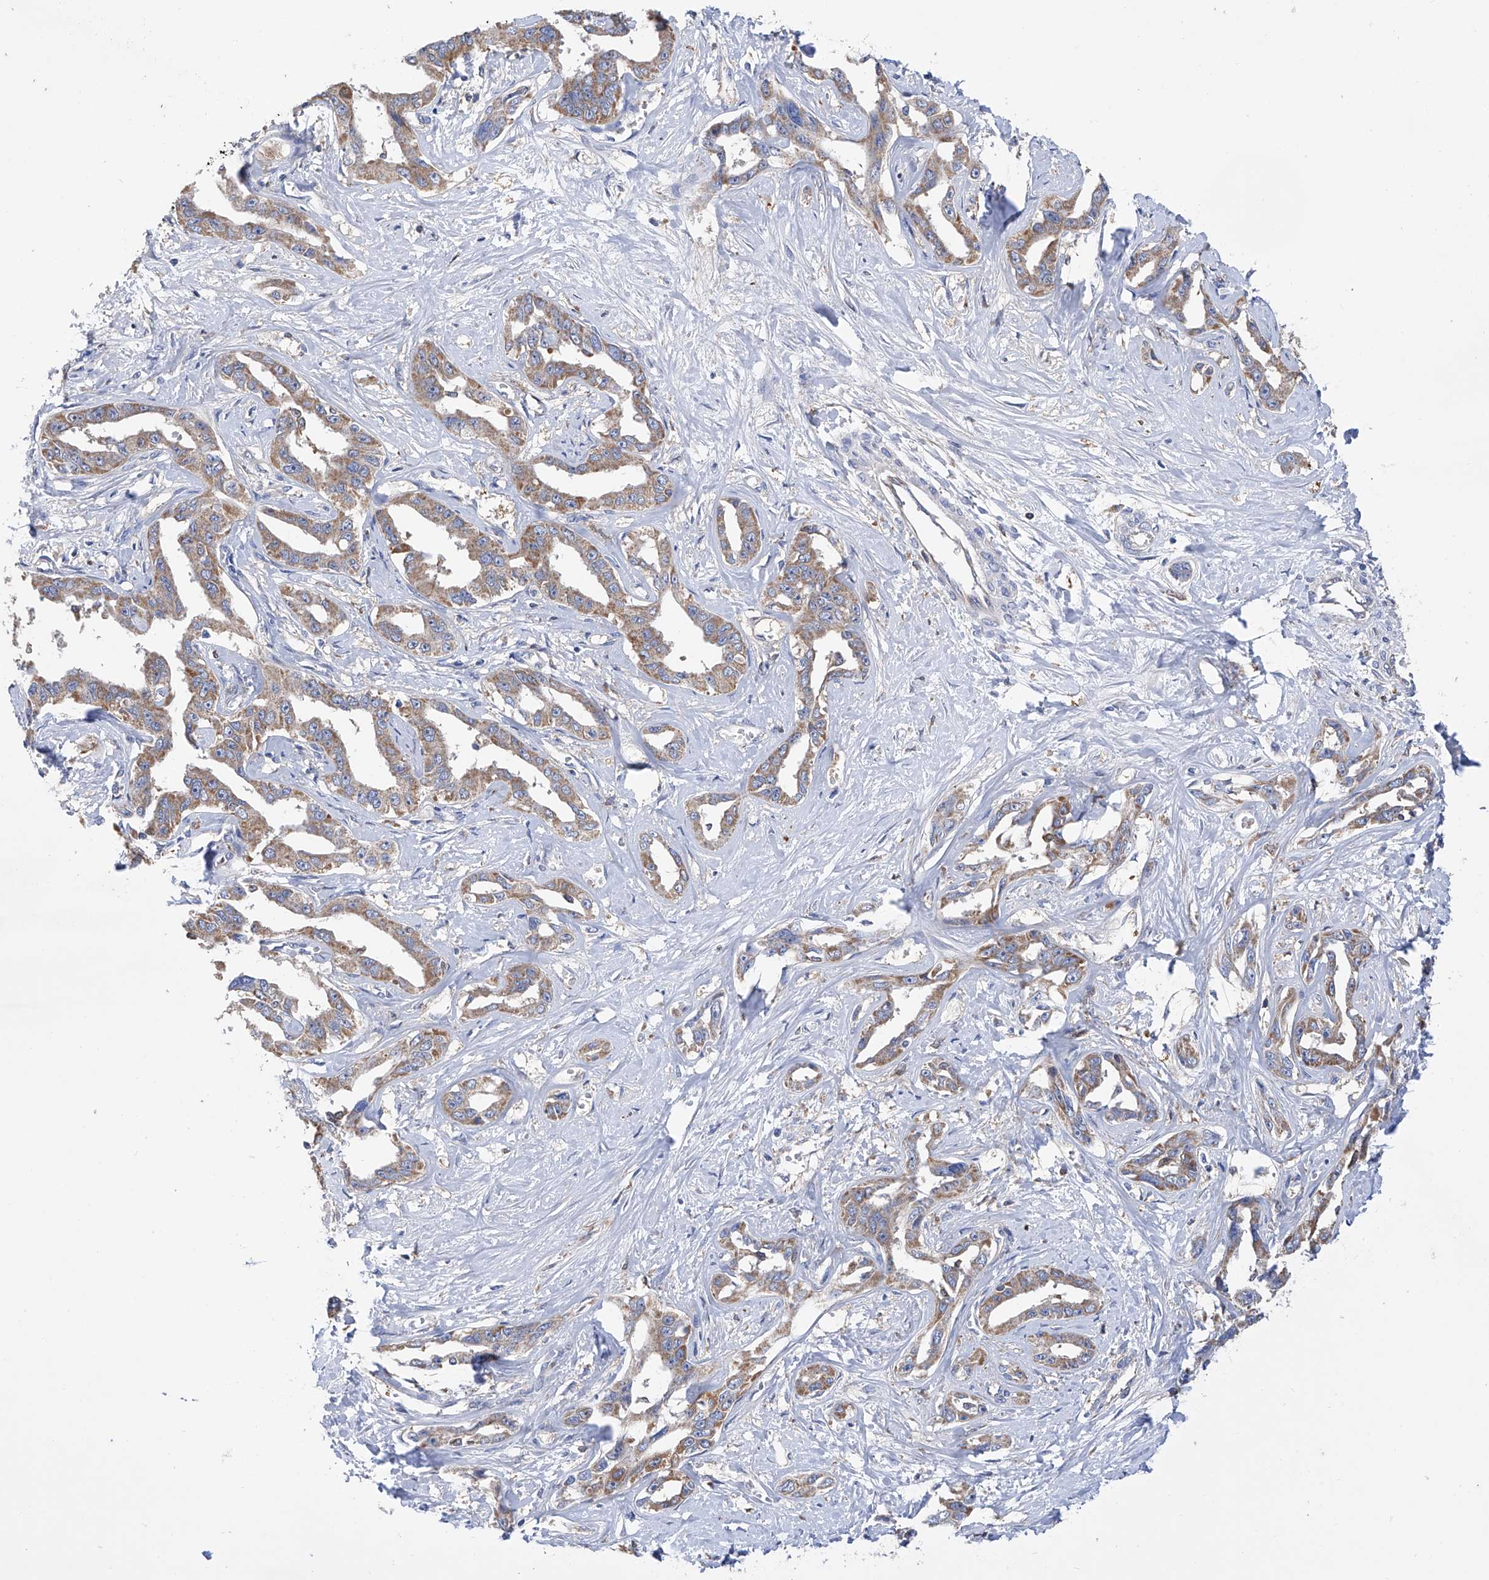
{"staining": {"intensity": "moderate", "quantity": ">75%", "location": "cytoplasmic/membranous"}, "tissue": "liver cancer", "cell_type": "Tumor cells", "image_type": "cancer", "snomed": [{"axis": "morphology", "description": "Cholangiocarcinoma"}, {"axis": "topography", "description": "Liver"}], "caption": "Immunohistochemistry (IHC) staining of liver cancer (cholangiocarcinoma), which demonstrates medium levels of moderate cytoplasmic/membranous expression in about >75% of tumor cells indicating moderate cytoplasmic/membranous protein staining. The staining was performed using DAB (brown) for protein detection and nuclei were counterstained in hematoxylin (blue).", "gene": "SPATA20", "patient": {"sex": "male", "age": 59}}